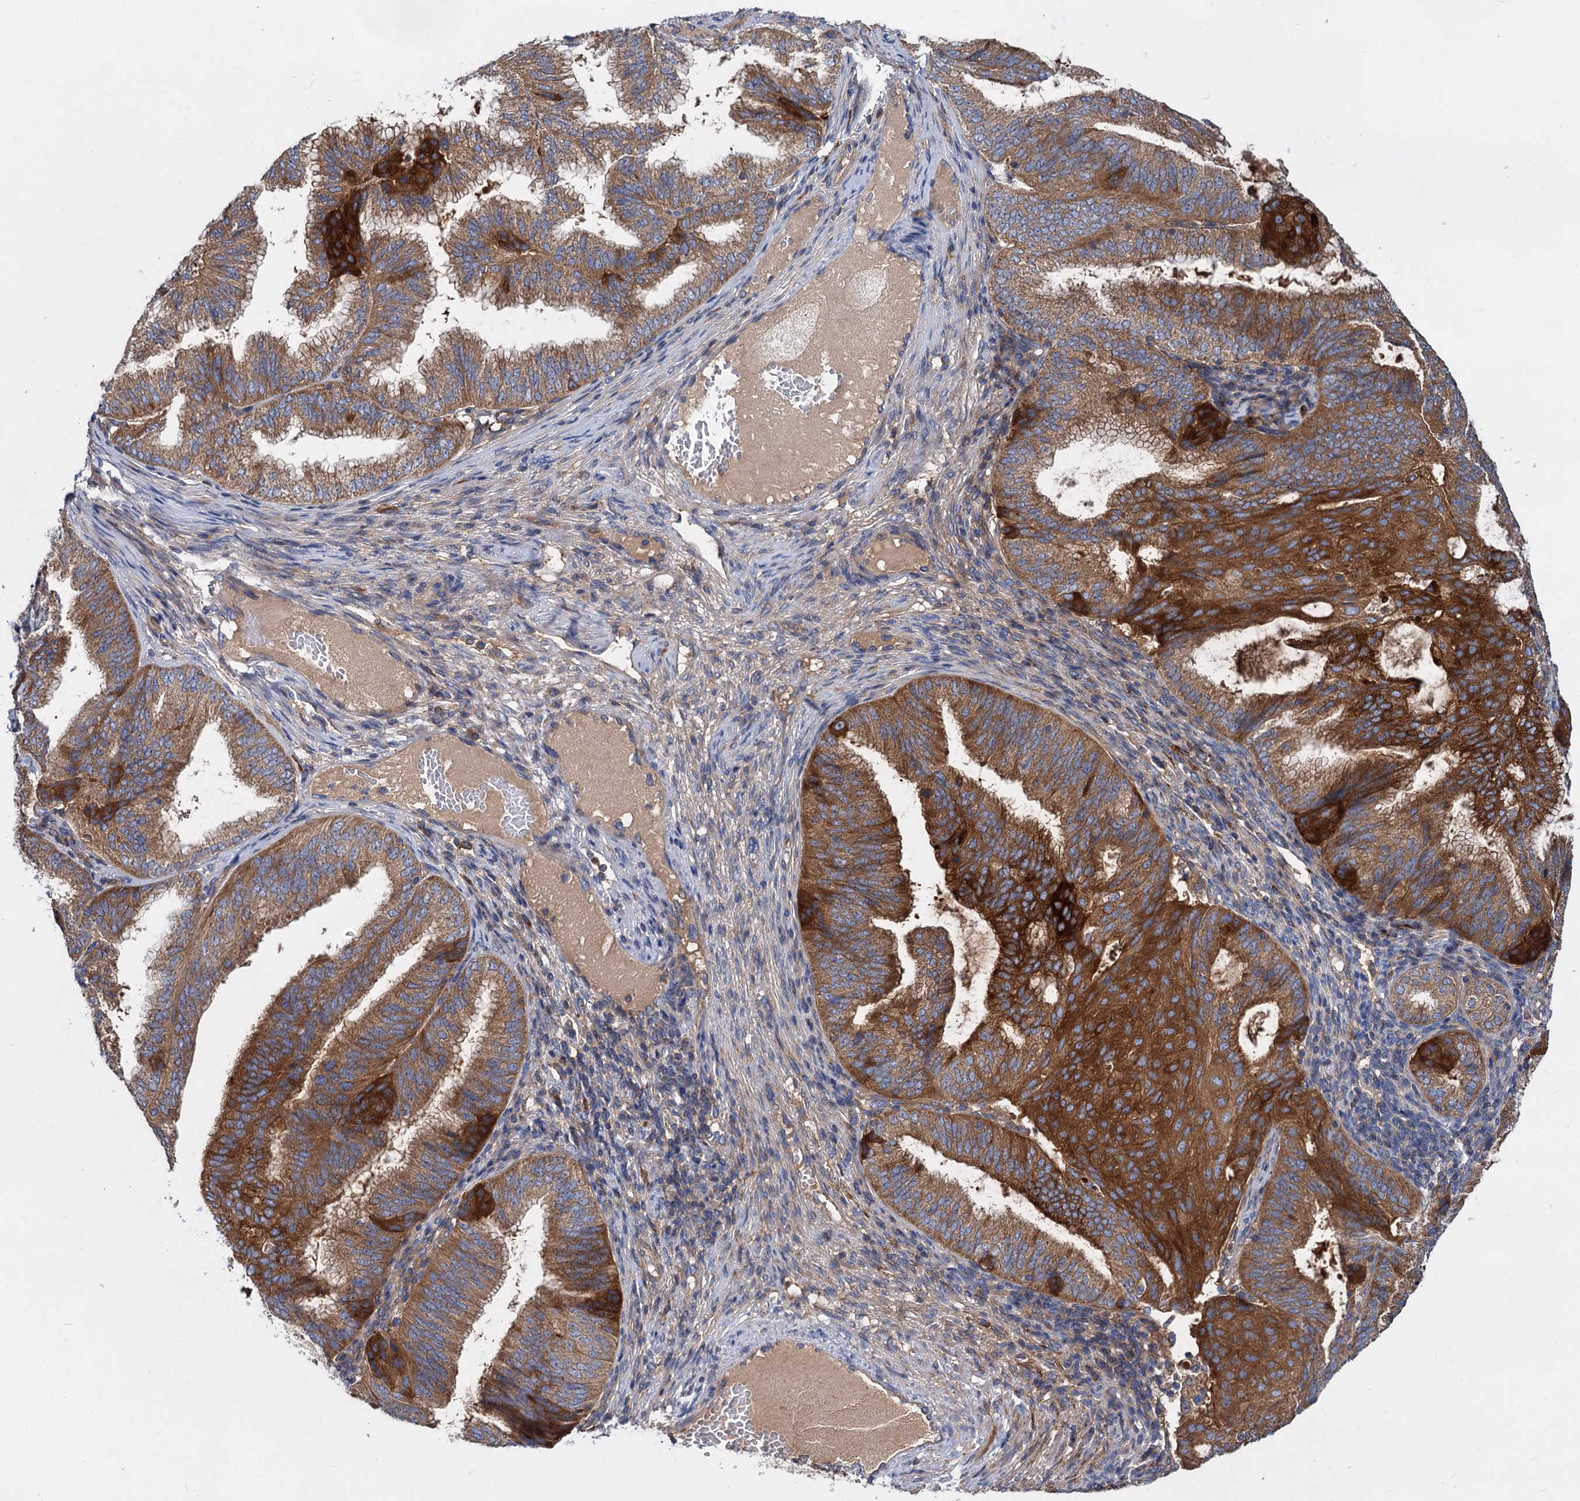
{"staining": {"intensity": "strong", "quantity": ">75%", "location": "cytoplasmic/membranous"}, "tissue": "endometrial cancer", "cell_type": "Tumor cells", "image_type": "cancer", "snomed": [{"axis": "morphology", "description": "Adenocarcinoma, NOS"}, {"axis": "topography", "description": "Endometrium"}], "caption": "Immunohistochemistry of endometrial cancer (adenocarcinoma) reveals high levels of strong cytoplasmic/membranous expression in approximately >75% of tumor cells.", "gene": "ALKBH7", "patient": {"sex": "female", "age": 49}}